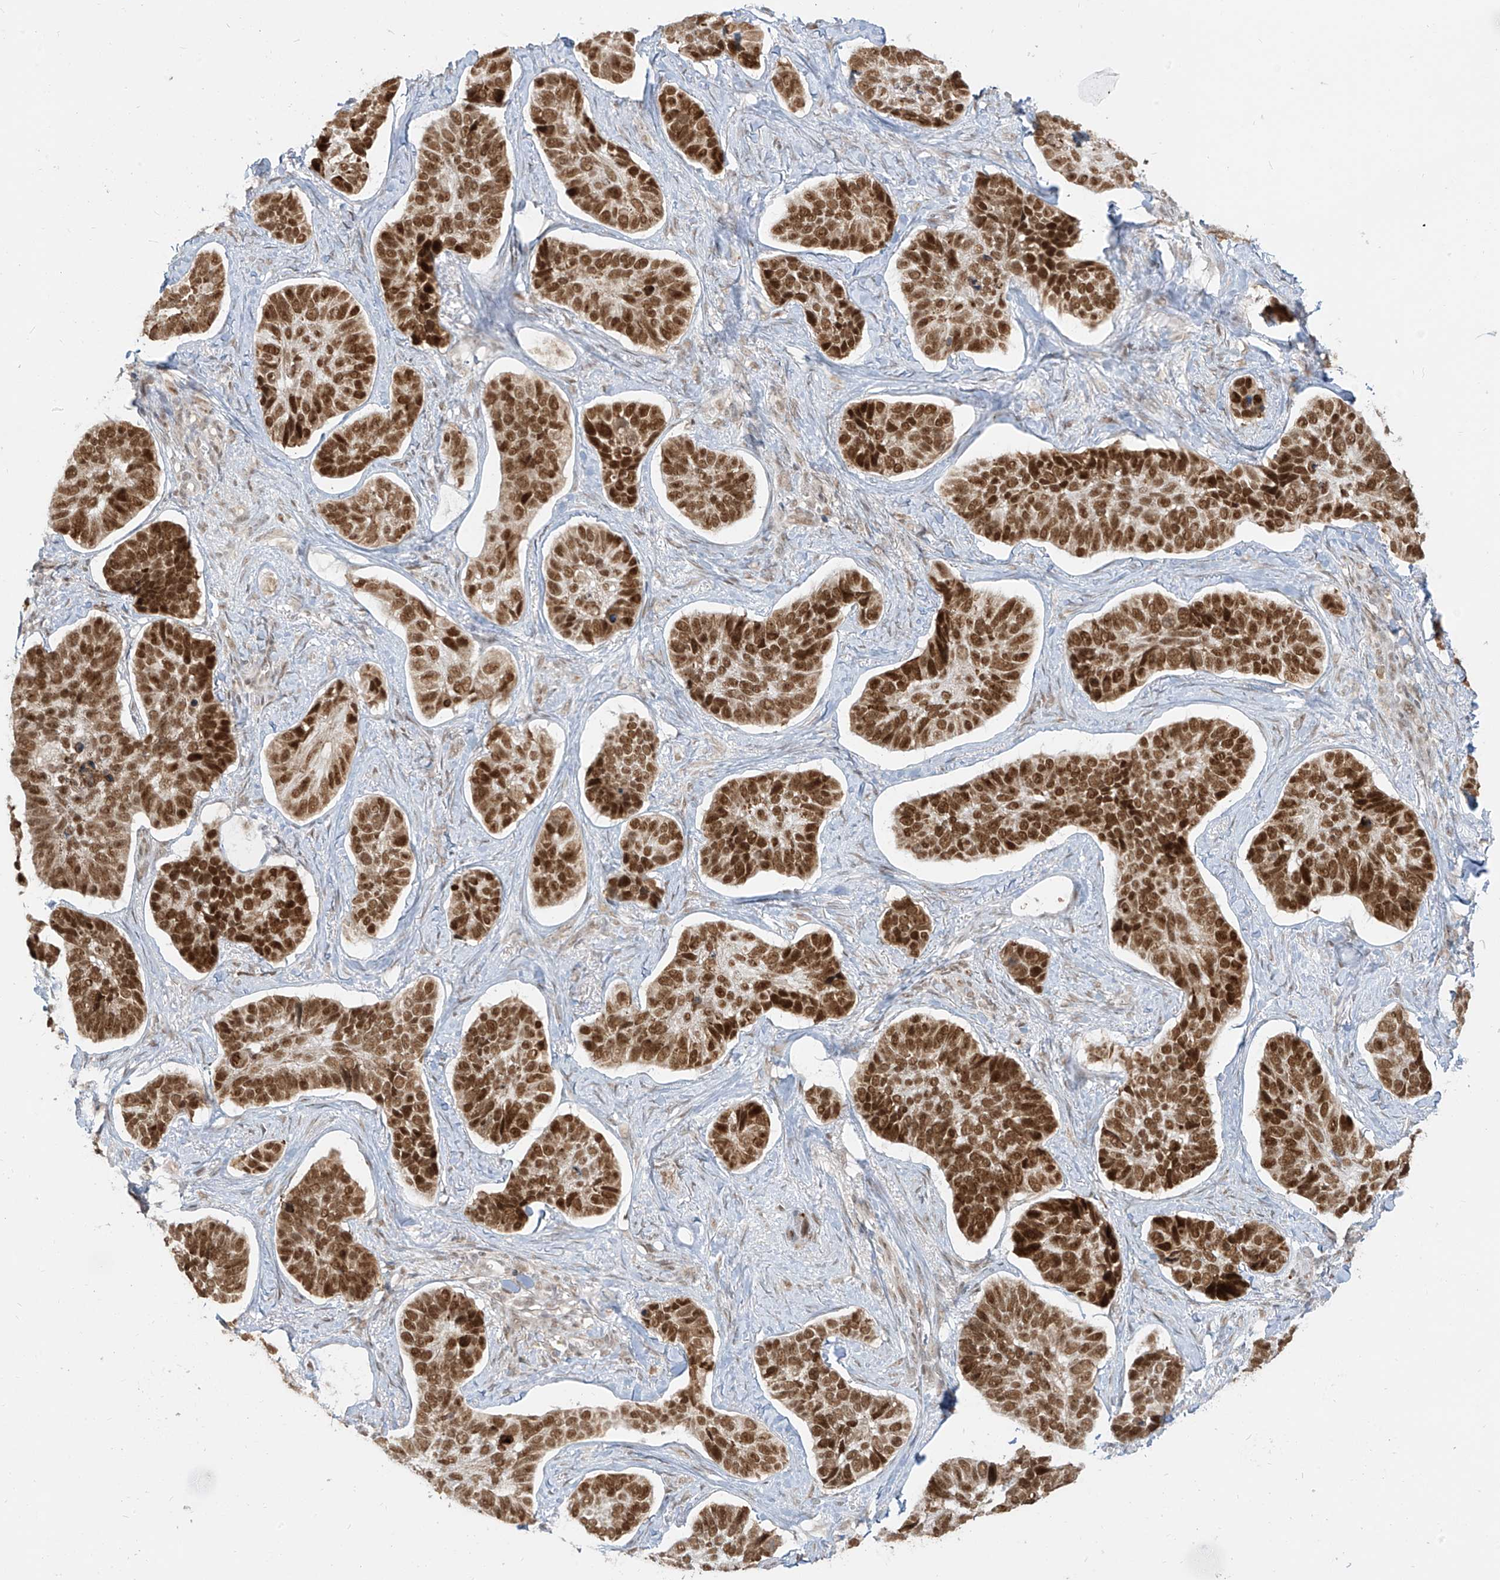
{"staining": {"intensity": "strong", "quantity": ">75%", "location": "nuclear"}, "tissue": "skin cancer", "cell_type": "Tumor cells", "image_type": "cancer", "snomed": [{"axis": "morphology", "description": "Basal cell carcinoma"}, {"axis": "topography", "description": "Skin"}], "caption": "Immunohistochemistry (IHC) histopathology image of neoplastic tissue: skin basal cell carcinoma stained using IHC shows high levels of strong protein expression localized specifically in the nuclear of tumor cells, appearing as a nuclear brown color.", "gene": "ZMYM2", "patient": {"sex": "male", "age": 62}}